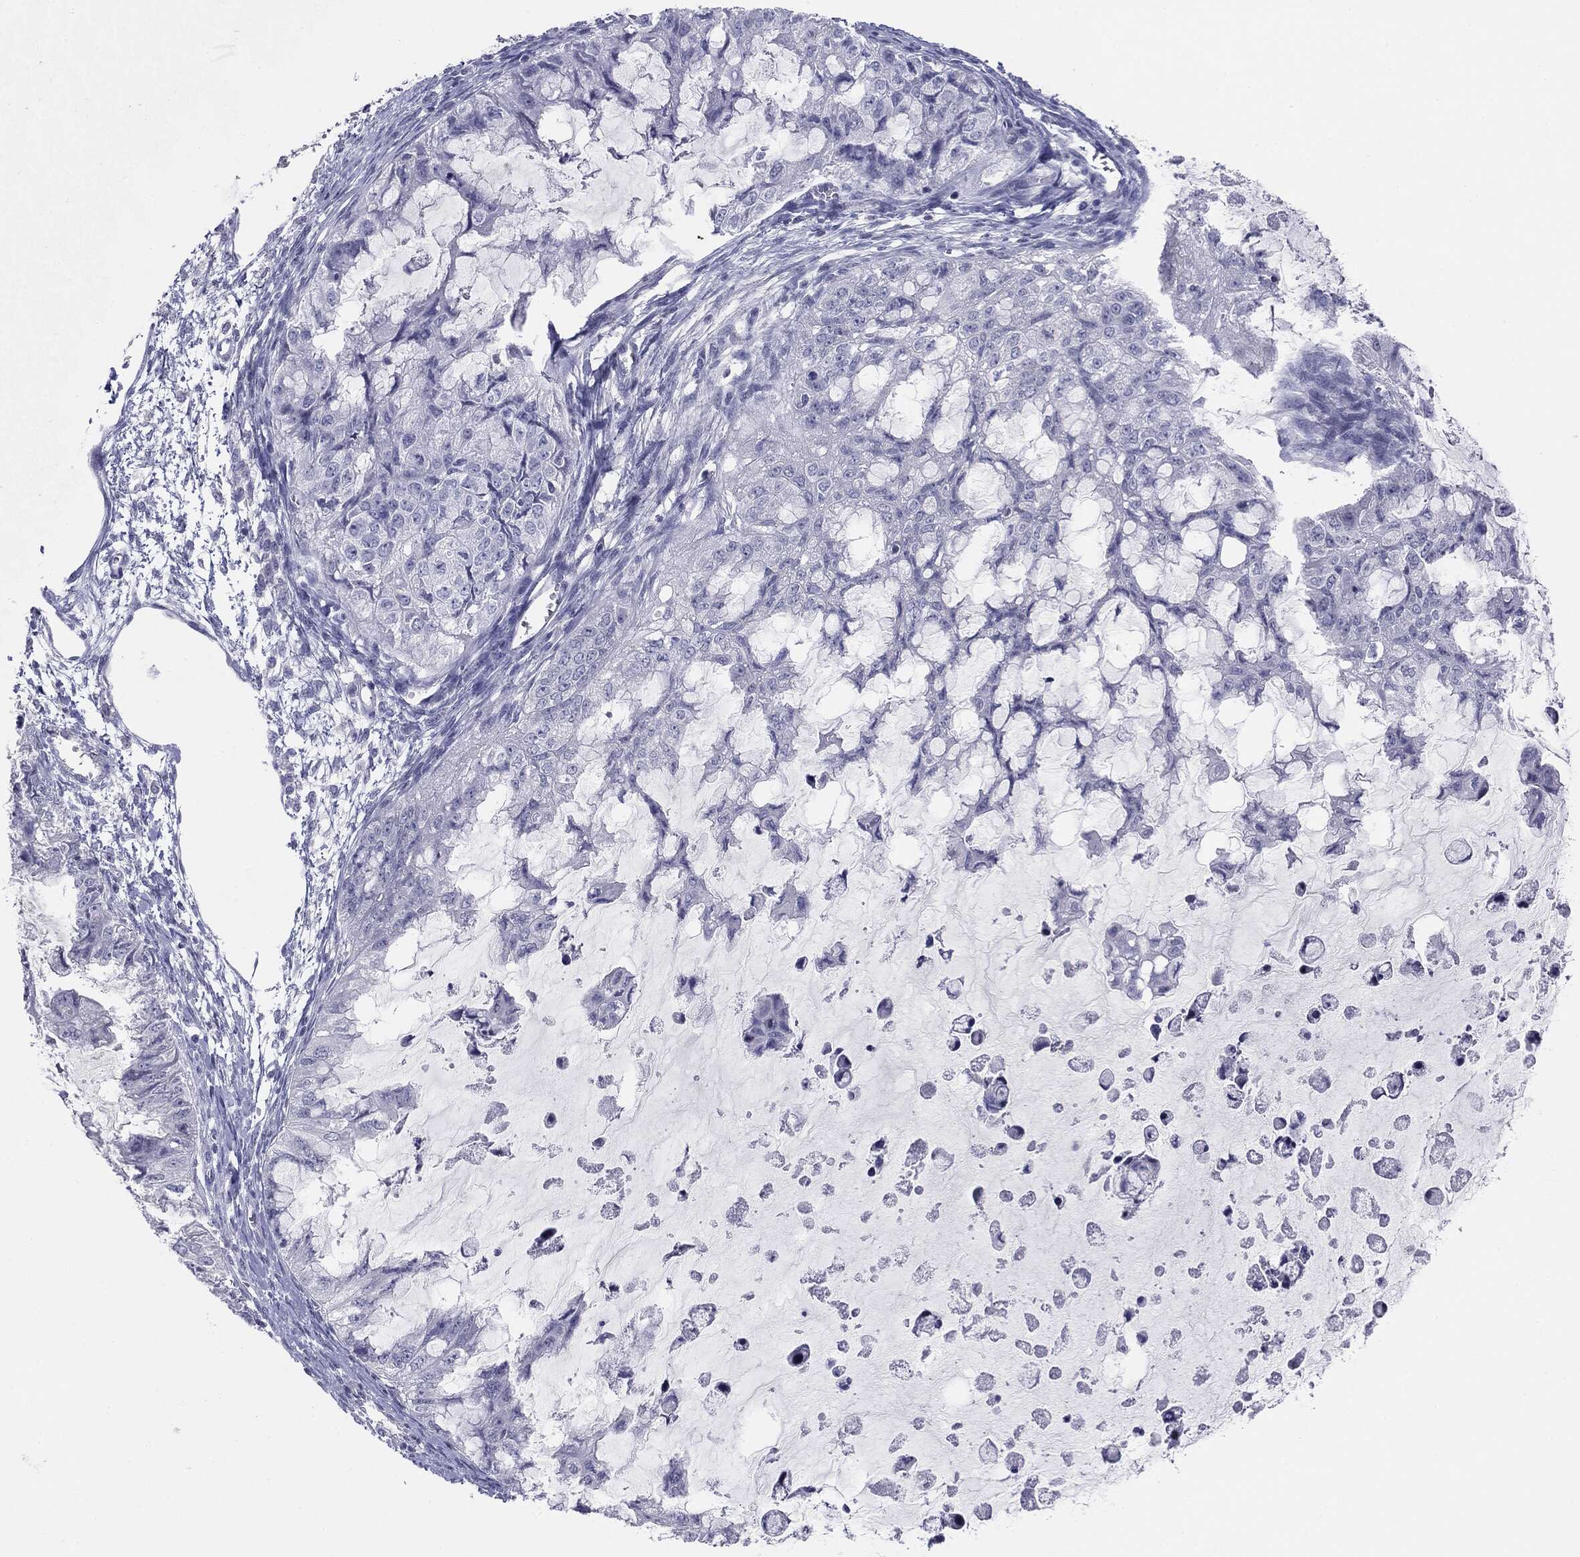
{"staining": {"intensity": "negative", "quantity": "none", "location": "none"}, "tissue": "ovarian cancer", "cell_type": "Tumor cells", "image_type": "cancer", "snomed": [{"axis": "morphology", "description": "Cystadenocarcinoma, mucinous, NOS"}, {"axis": "topography", "description": "Ovary"}], "caption": "Immunohistochemistry image of ovarian mucinous cystadenocarcinoma stained for a protein (brown), which displays no expression in tumor cells.", "gene": "SERPINB4", "patient": {"sex": "female", "age": 72}}